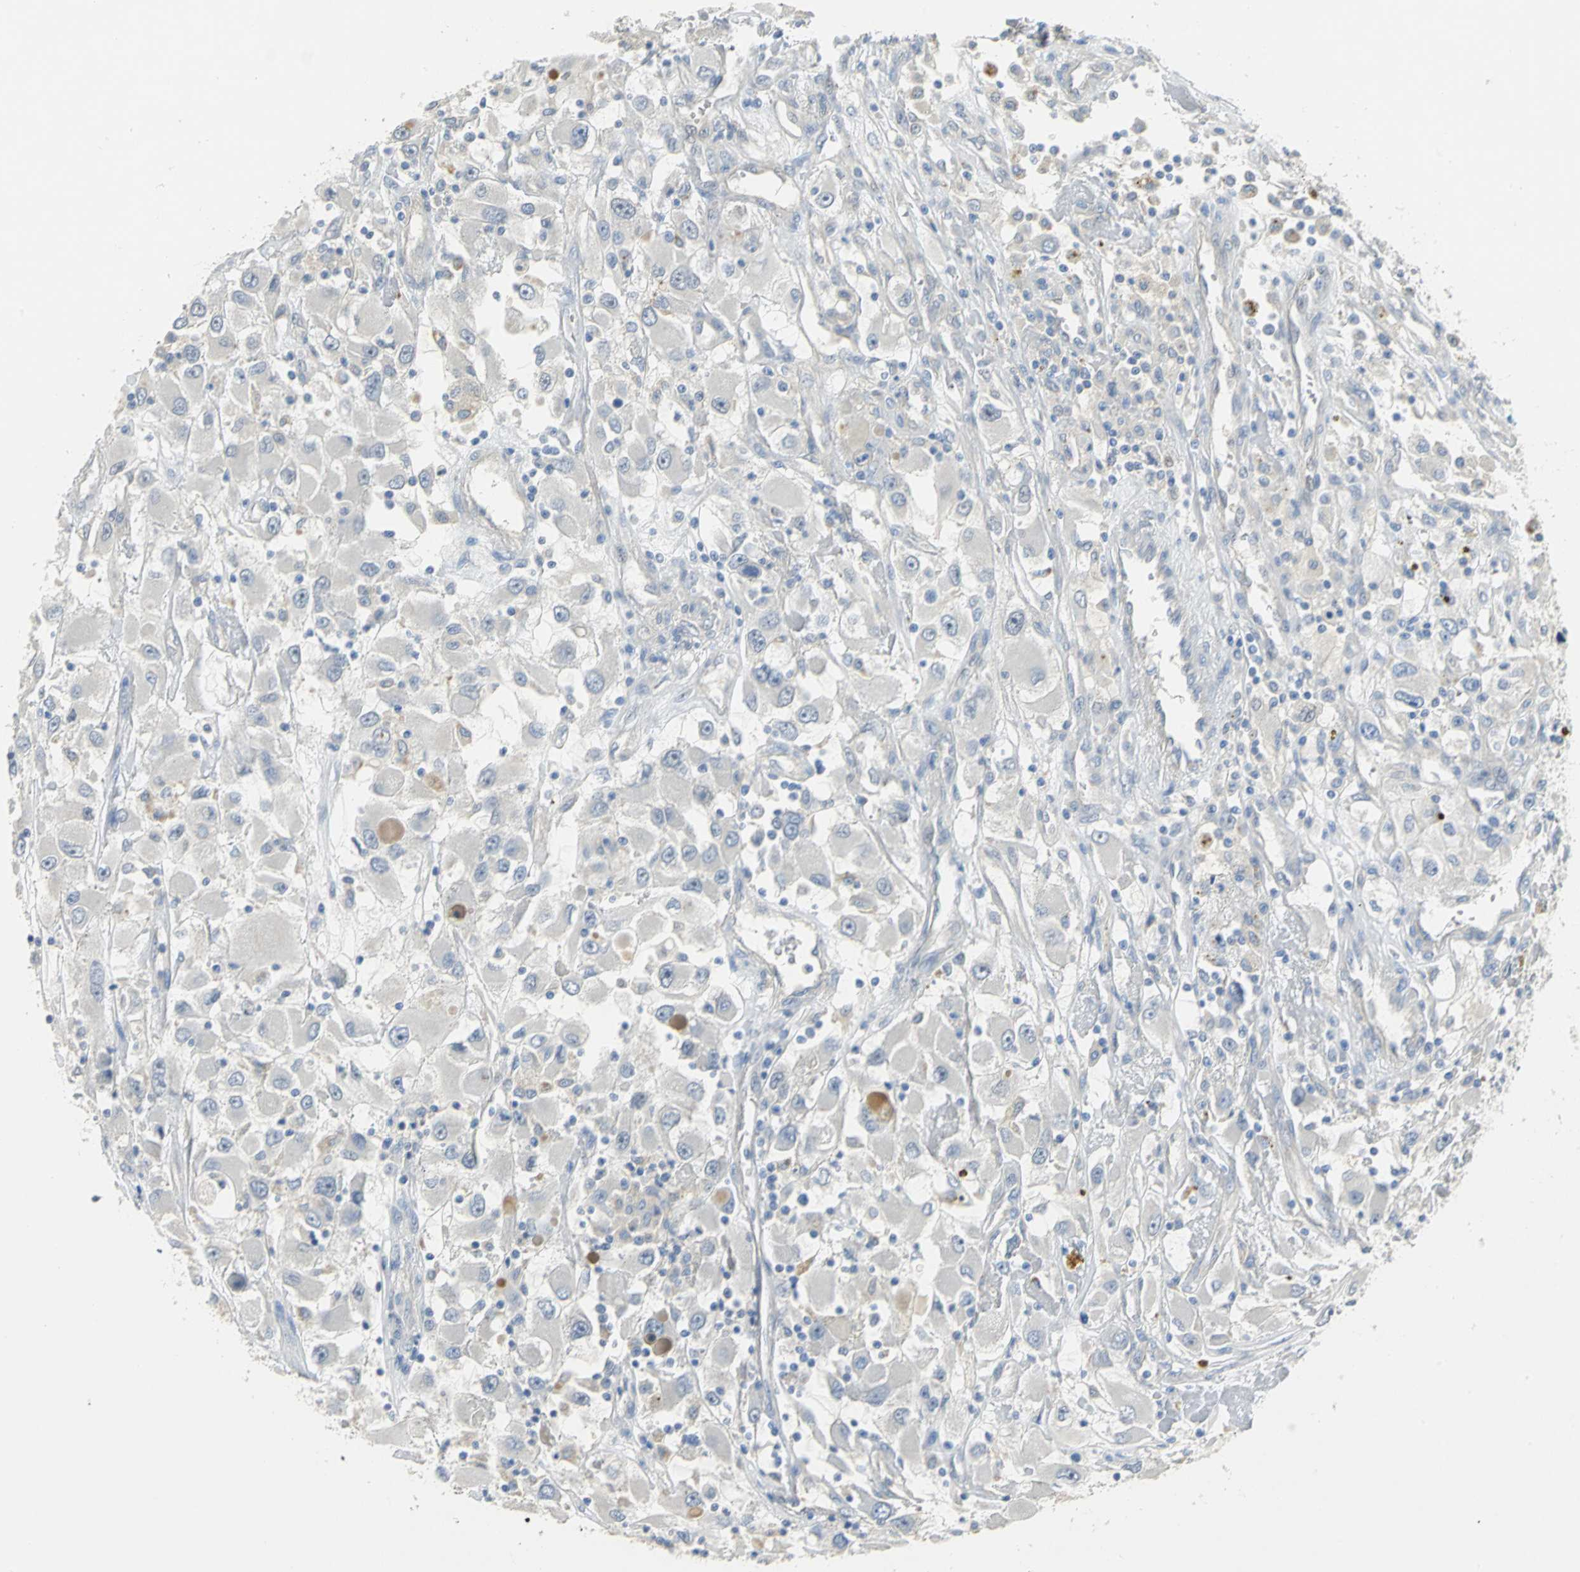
{"staining": {"intensity": "negative", "quantity": "none", "location": "none"}, "tissue": "renal cancer", "cell_type": "Tumor cells", "image_type": "cancer", "snomed": [{"axis": "morphology", "description": "Adenocarcinoma, NOS"}, {"axis": "topography", "description": "Kidney"}], "caption": "Immunohistochemistry (IHC) image of neoplastic tissue: human renal cancer (adenocarcinoma) stained with DAB reveals no significant protein positivity in tumor cells. The staining was performed using DAB to visualize the protein expression in brown, while the nuclei were stained in blue with hematoxylin (Magnification: 20x).", "gene": "IL17RB", "patient": {"sex": "female", "age": 52}}